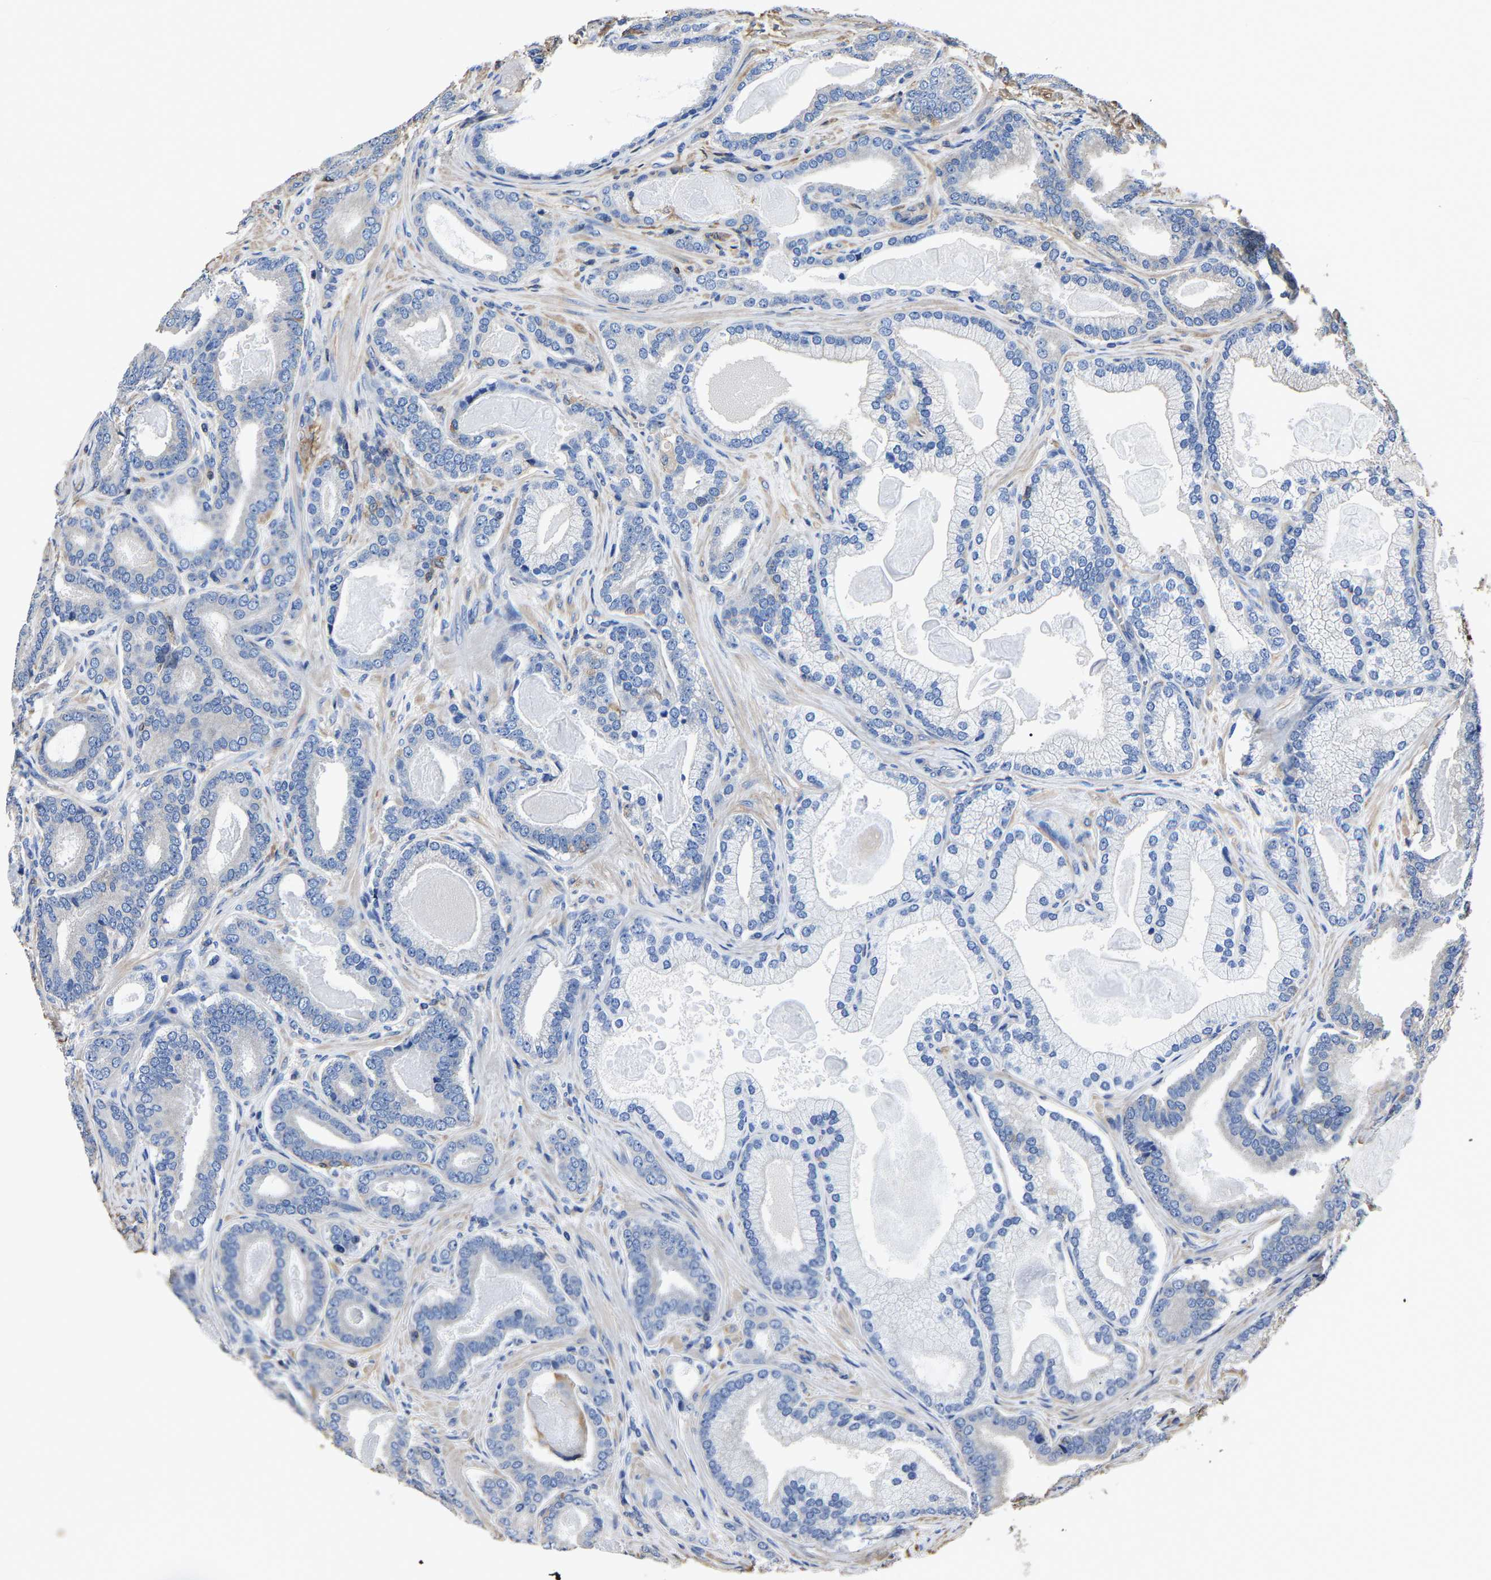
{"staining": {"intensity": "negative", "quantity": "none", "location": "none"}, "tissue": "prostate cancer", "cell_type": "Tumor cells", "image_type": "cancer", "snomed": [{"axis": "morphology", "description": "Adenocarcinoma, High grade"}, {"axis": "topography", "description": "Prostate"}], "caption": "High-grade adenocarcinoma (prostate) was stained to show a protein in brown. There is no significant positivity in tumor cells.", "gene": "ARMT1", "patient": {"sex": "male", "age": 60}}